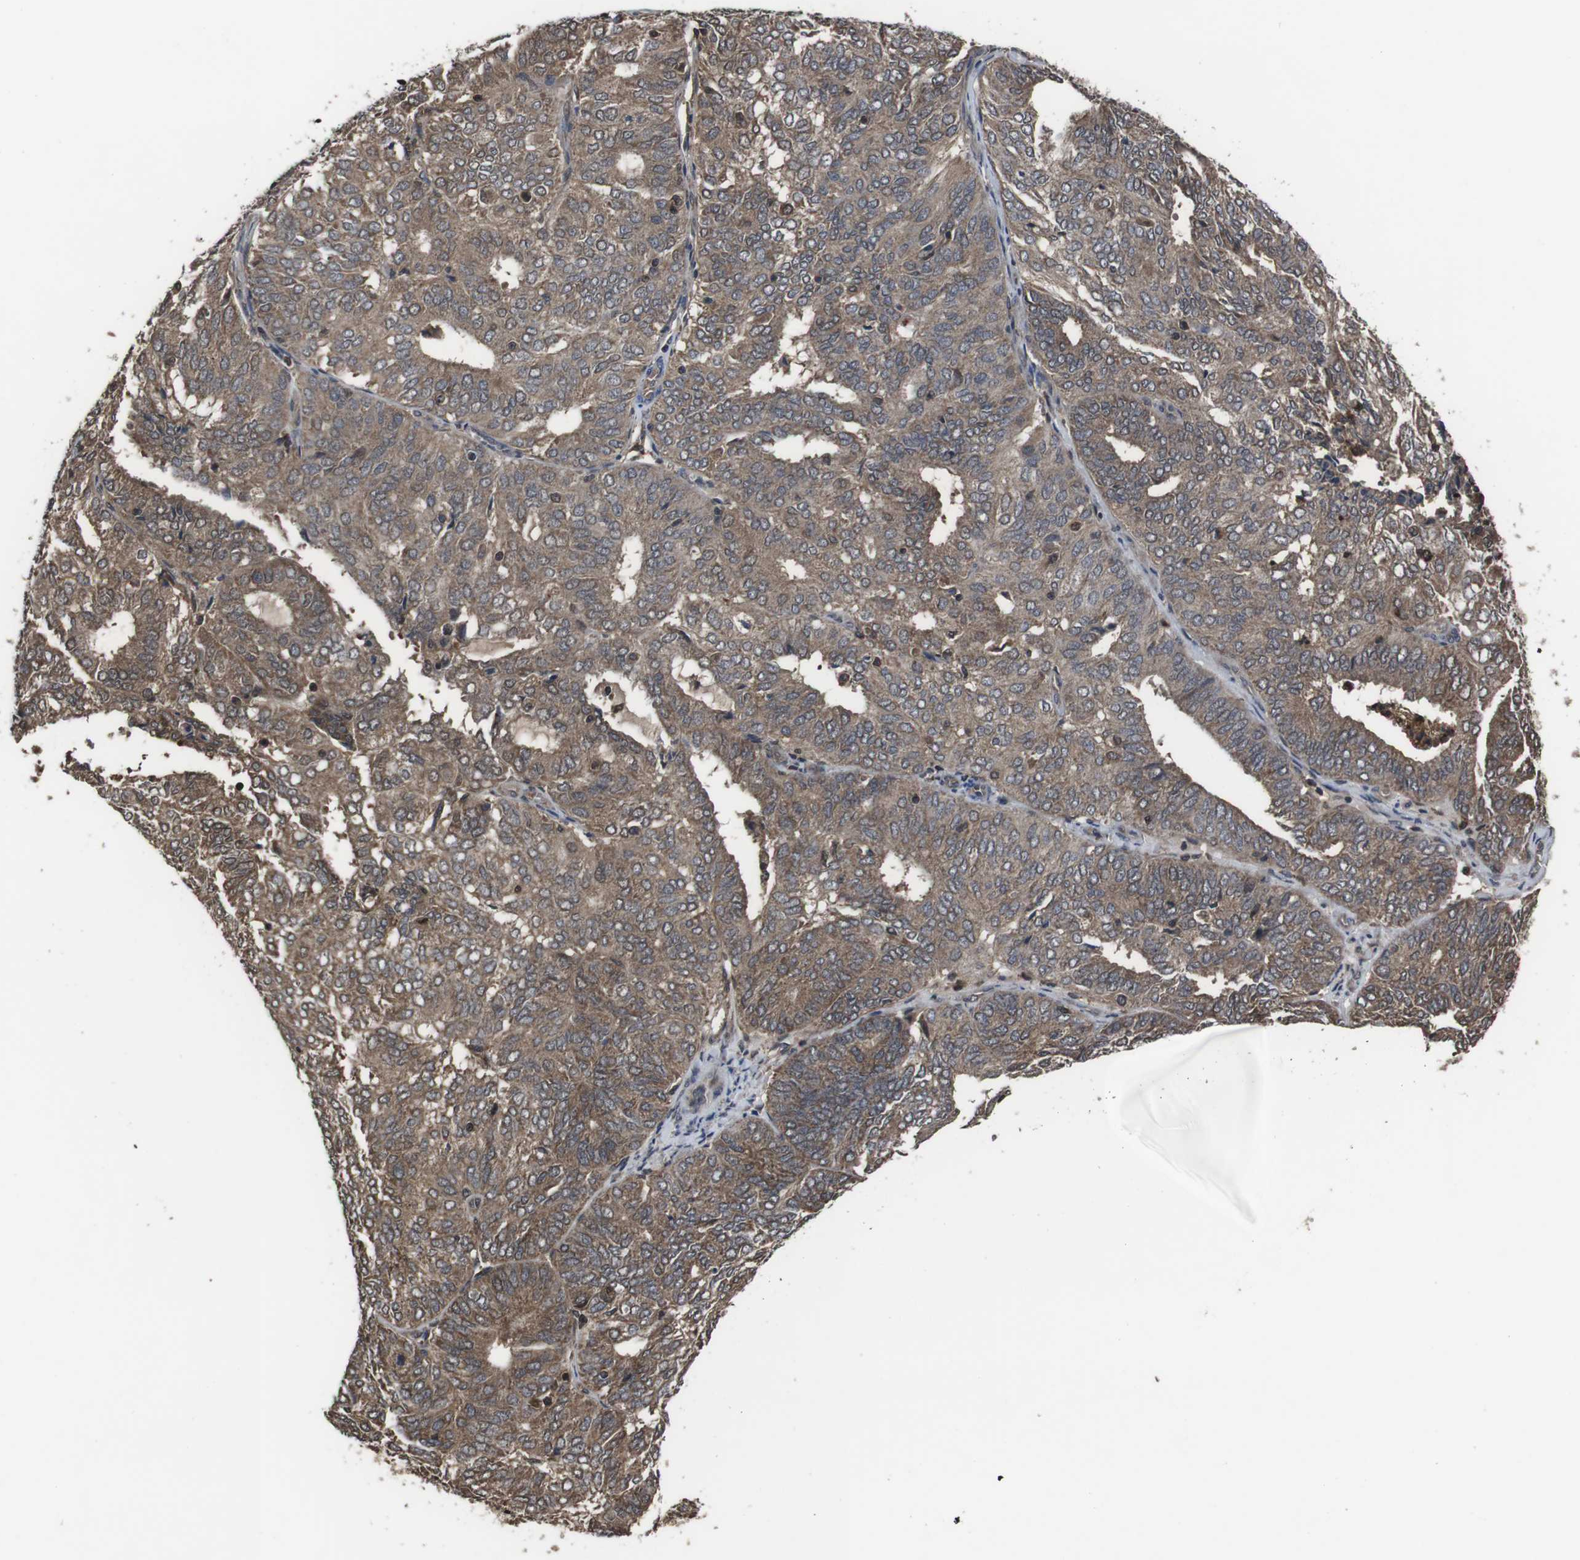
{"staining": {"intensity": "moderate", "quantity": ">75%", "location": "cytoplasmic/membranous"}, "tissue": "endometrial cancer", "cell_type": "Tumor cells", "image_type": "cancer", "snomed": [{"axis": "morphology", "description": "Adenocarcinoma, NOS"}, {"axis": "topography", "description": "Uterus"}], "caption": "Endometrial adenocarcinoma stained with a brown dye displays moderate cytoplasmic/membranous positive staining in about >75% of tumor cells.", "gene": "CXCL11", "patient": {"sex": "female", "age": 60}}